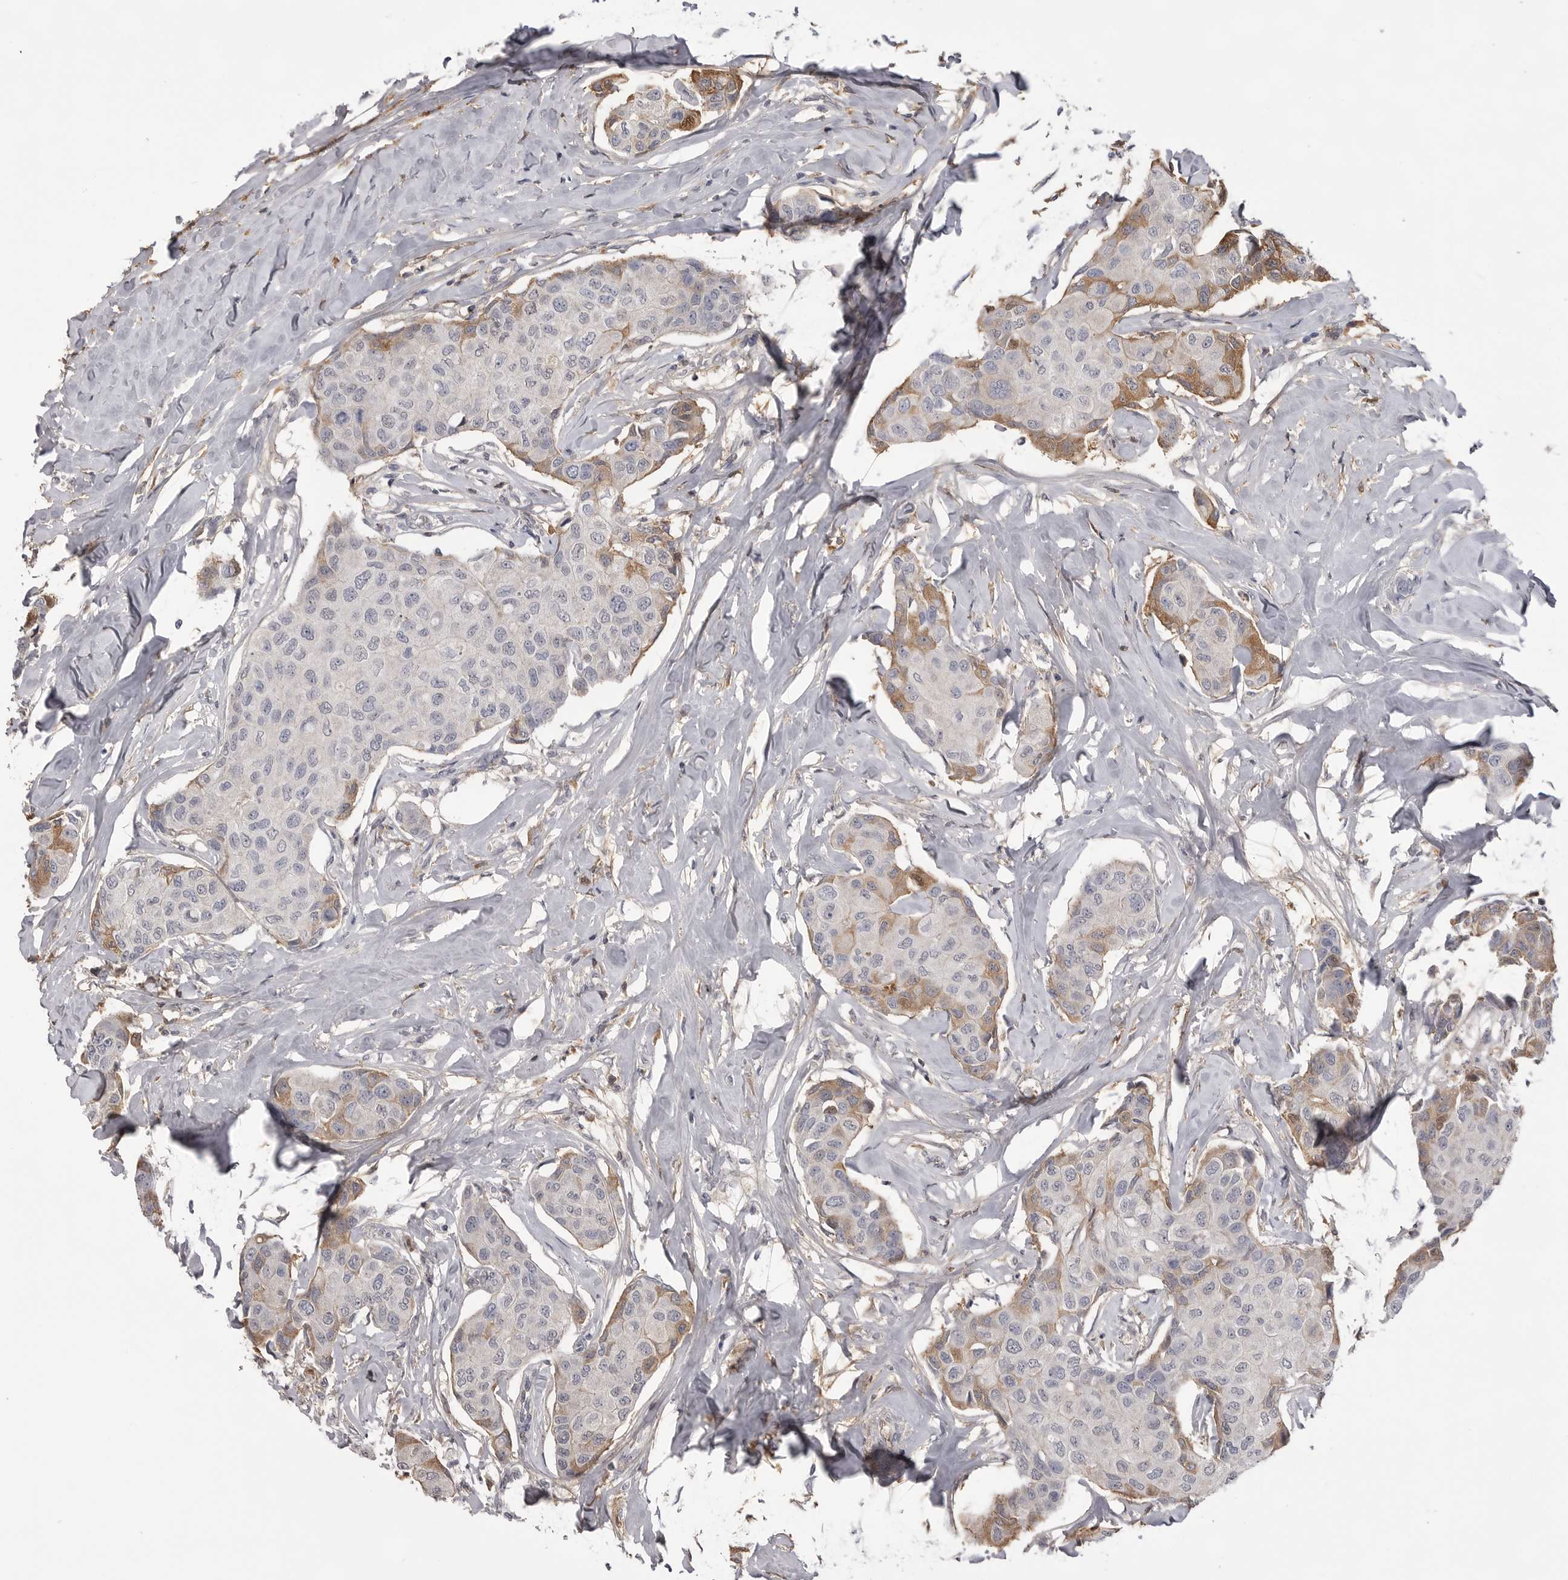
{"staining": {"intensity": "moderate", "quantity": "<25%", "location": "cytoplasmic/membranous"}, "tissue": "breast cancer", "cell_type": "Tumor cells", "image_type": "cancer", "snomed": [{"axis": "morphology", "description": "Duct carcinoma"}, {"axis": "topography", "description": "Breast"}], "caption": "Breast cancer (intraductal carcinoma) tissue displays moderate cytoplasmic/membranous expression in approximately <25% of tumor cells, visualized by immunohistochemistry.", "gene": "AHSG", "patient": {"sex": "female", "age": 80}}